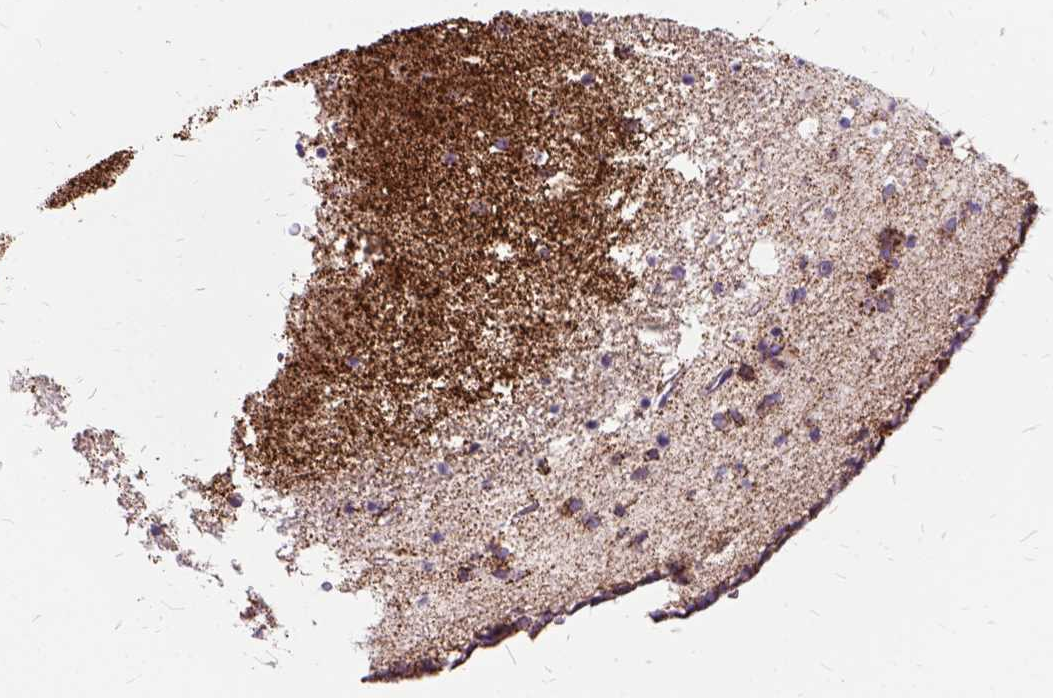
{"staining": {"intensity": "weak", "quantity": "<25%", "location": "cytoplasmic/membranous"}, "tissue": "caudate", "cell_type": "Glial cells", "image_type": "normal", "snomed": [{"axis": "morphology", "description": "Normal tissue, NOS"}, {"axis": "topography", "description": "Lateral ventricle wall"}], "caption": "This is a micrograph of immunohistochemistry (IHC) staining of normal caudate, which shows no expression in glial cells.", "gene": "OXCT1", "patient": {"sex": "female", "age": 42}}